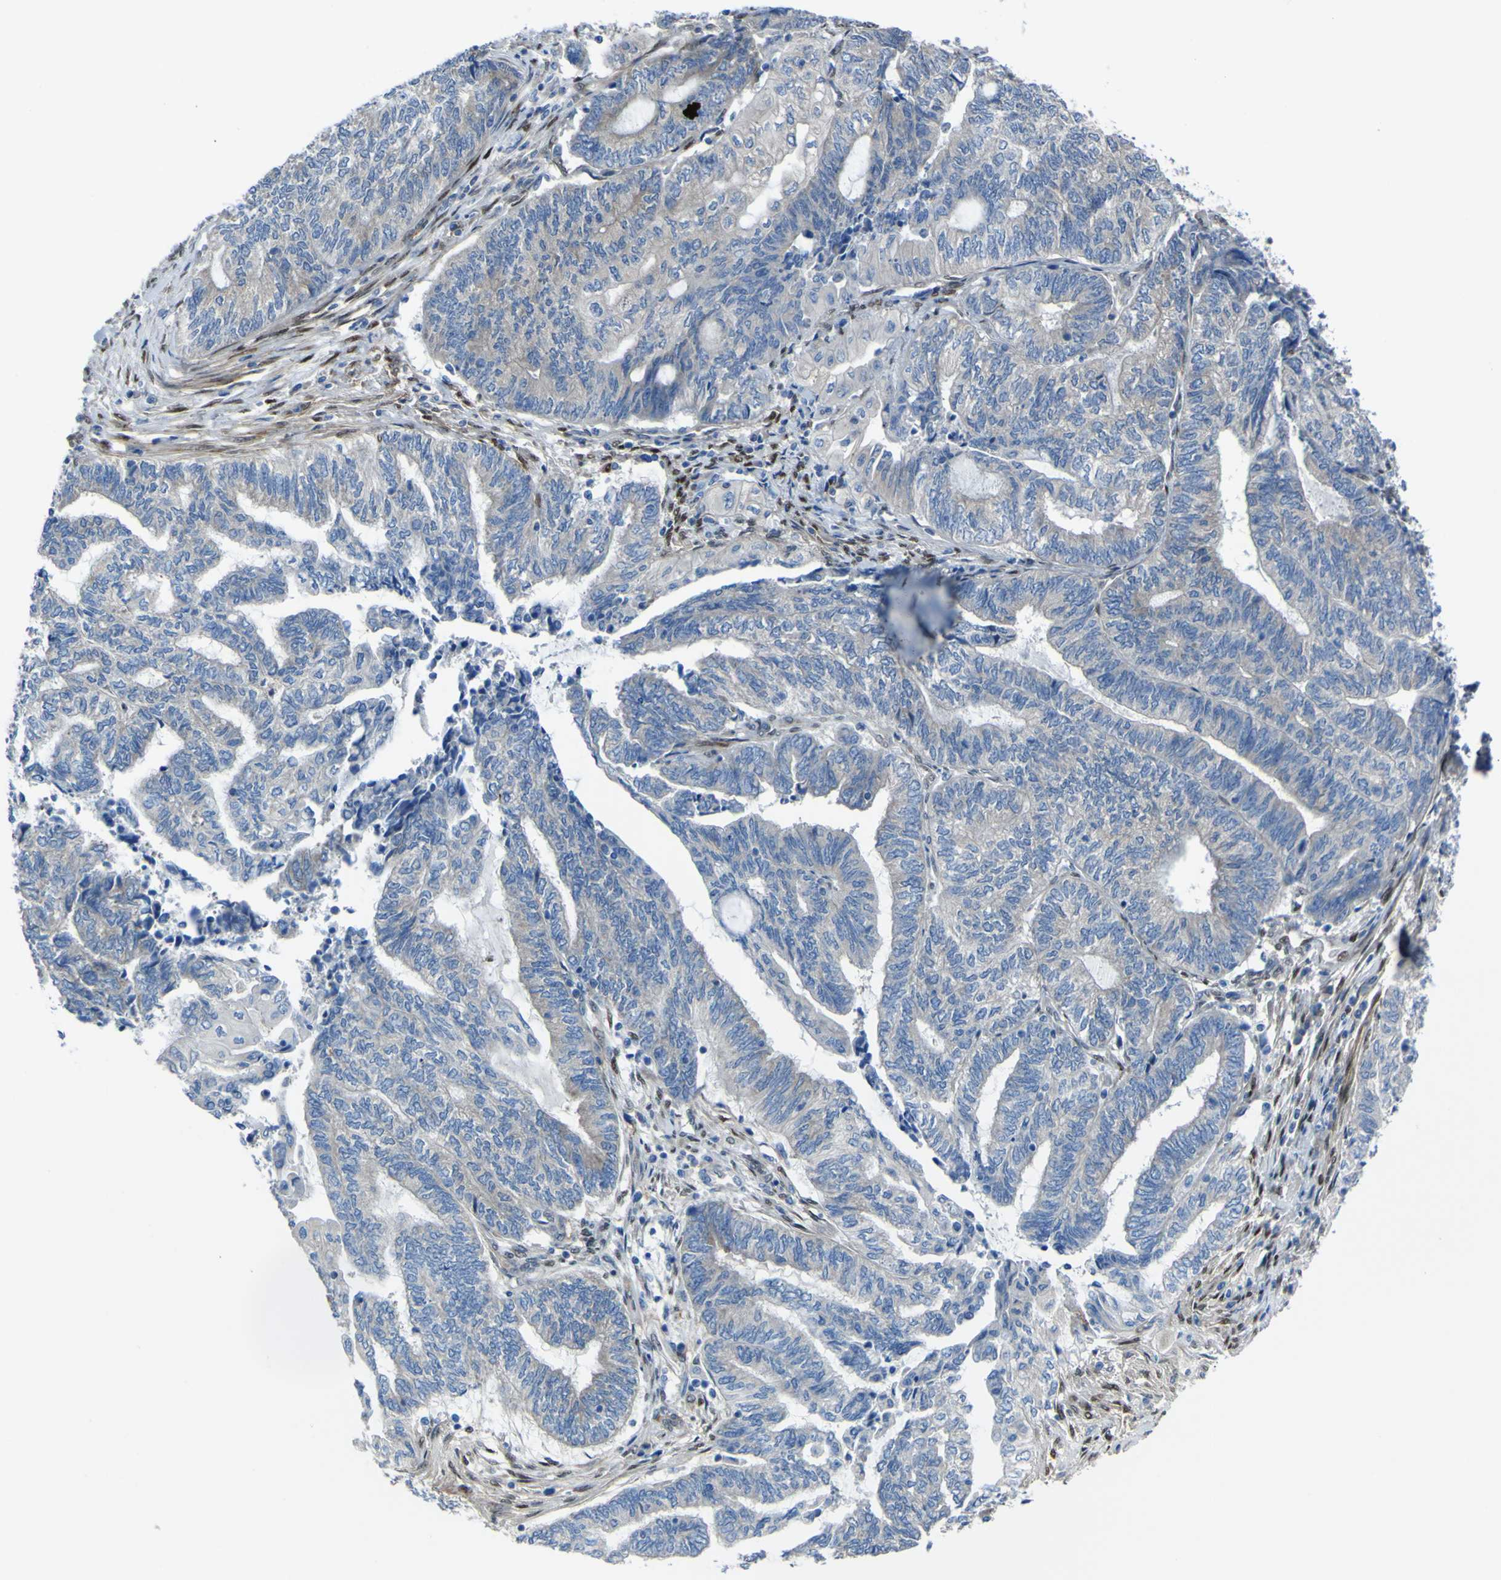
{"staining": {"intensity": "negative", "quantity": "none", "location": "none"}, "tissue": "endometrial cancer", "cell_type": "Tumor cells", "image_type": "cancer", "snomed": [{"axis": "morphology", "description": "Adenocarcinoma, NOS"}, {"axis": "topography", "description": "Uterus"}, {"axis": "topography", "description": "Endometrium"}], "caption": "Endometrial cancer (adenocarcinoma) stained for a protein using immunohistochemistry (IHC) displays no positivity tumor cells.", "gene": "LRRN1", "patient": {"sex": "female", "age": 70}}